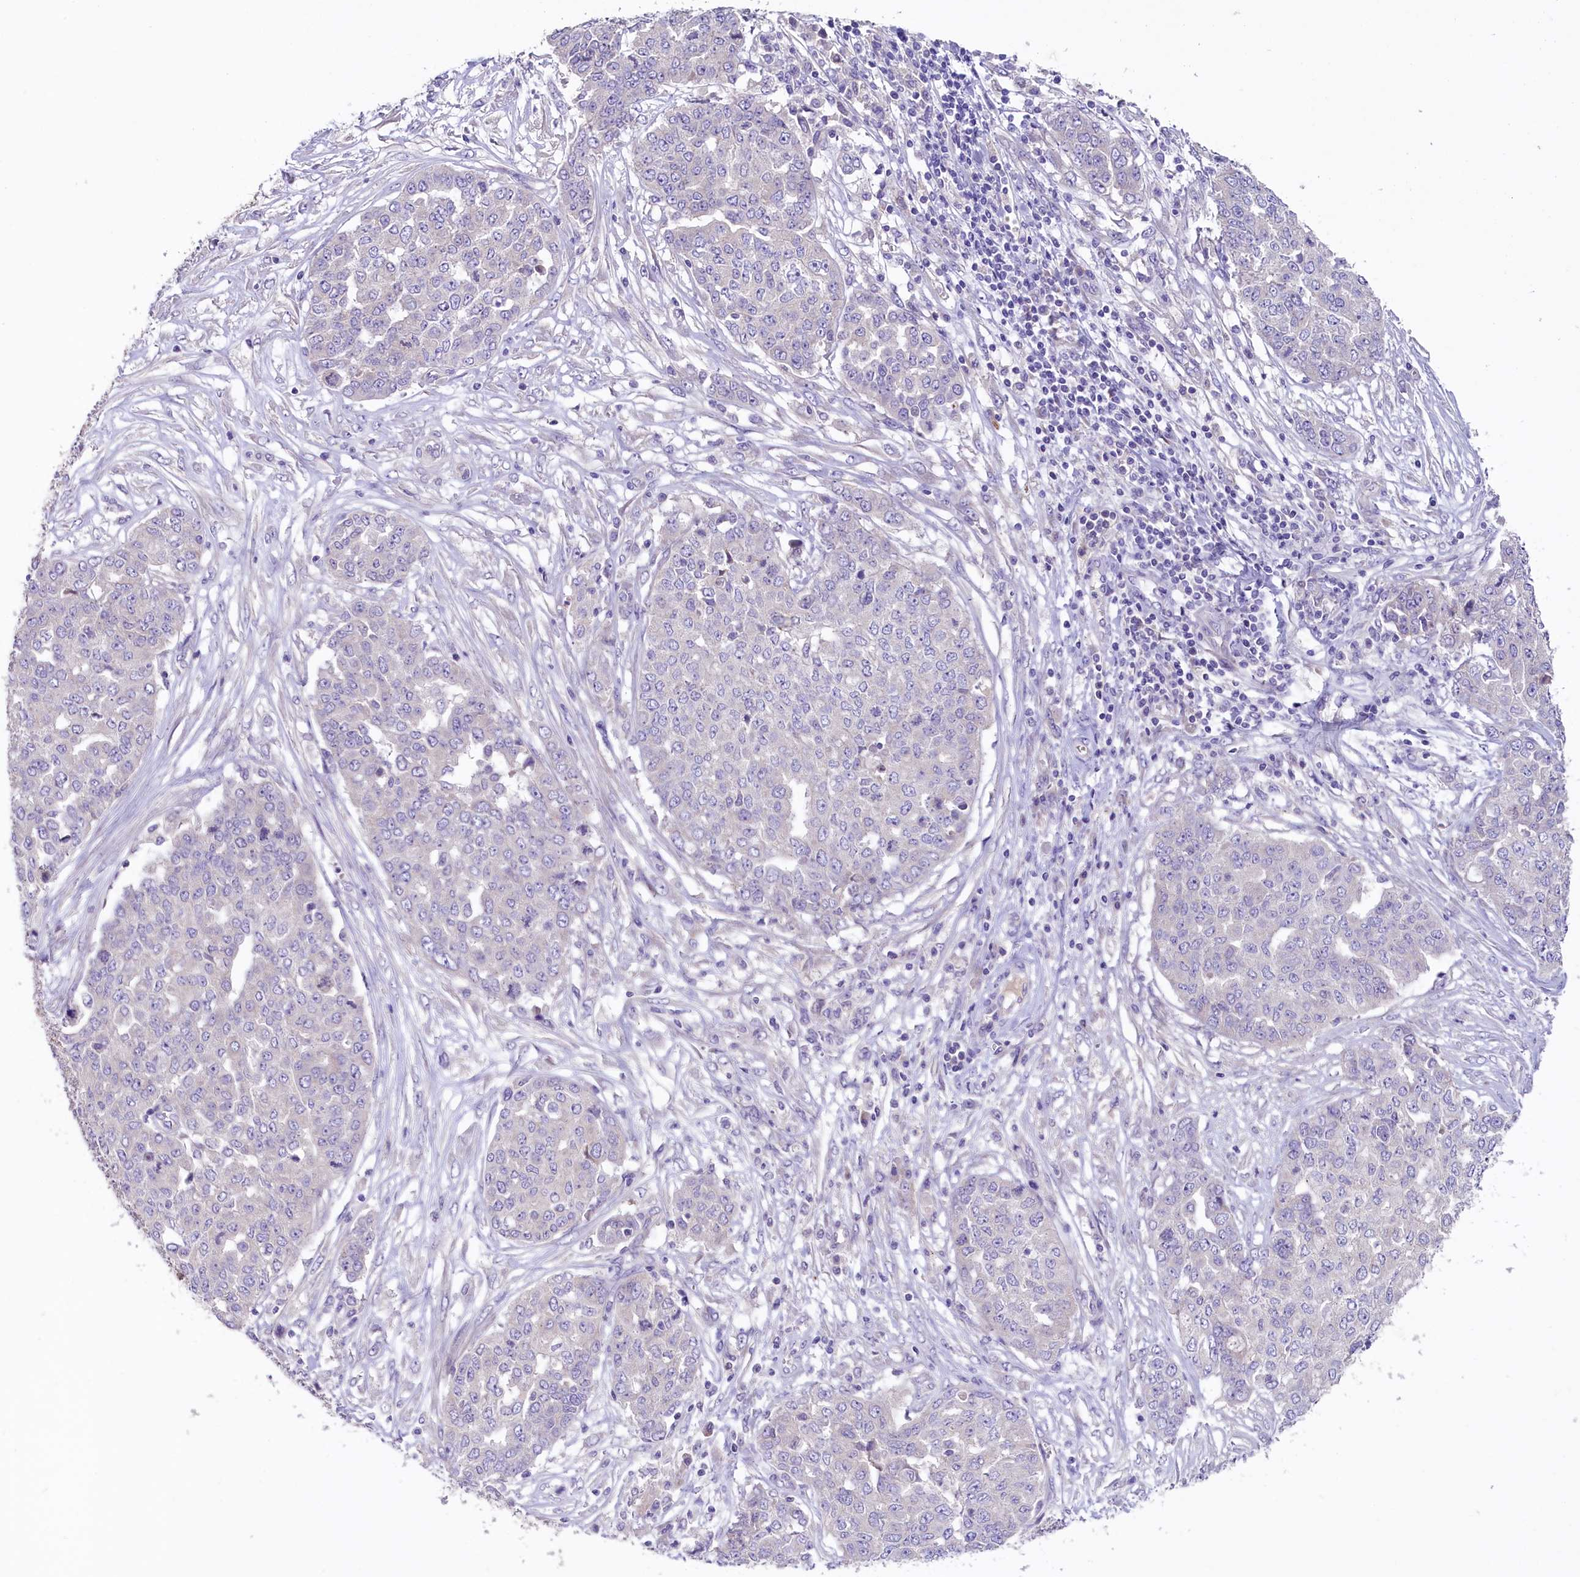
{"staining": {"intensity": "negative", "quantity": "none", "location": "none"}, "tissue": "ovarian cancer", "cell_type": "Tumor cells", "image_type": "cancer", "snomed": [{"axis": "morphology", "description": "Cystadenocarcinoma, serous, NOS"}, {"axis": "topography", "description": "Soft tissue"}, {"axis": "topography", "description": "Ovary"}], "caption": "Immunohistochemistry histopathology image of human ovarian cancer stained for a protein (brown), which reveals no staining in tumor cells.", "gene": "CD99L2", "patient": {"sex": "female", "age": 57}}